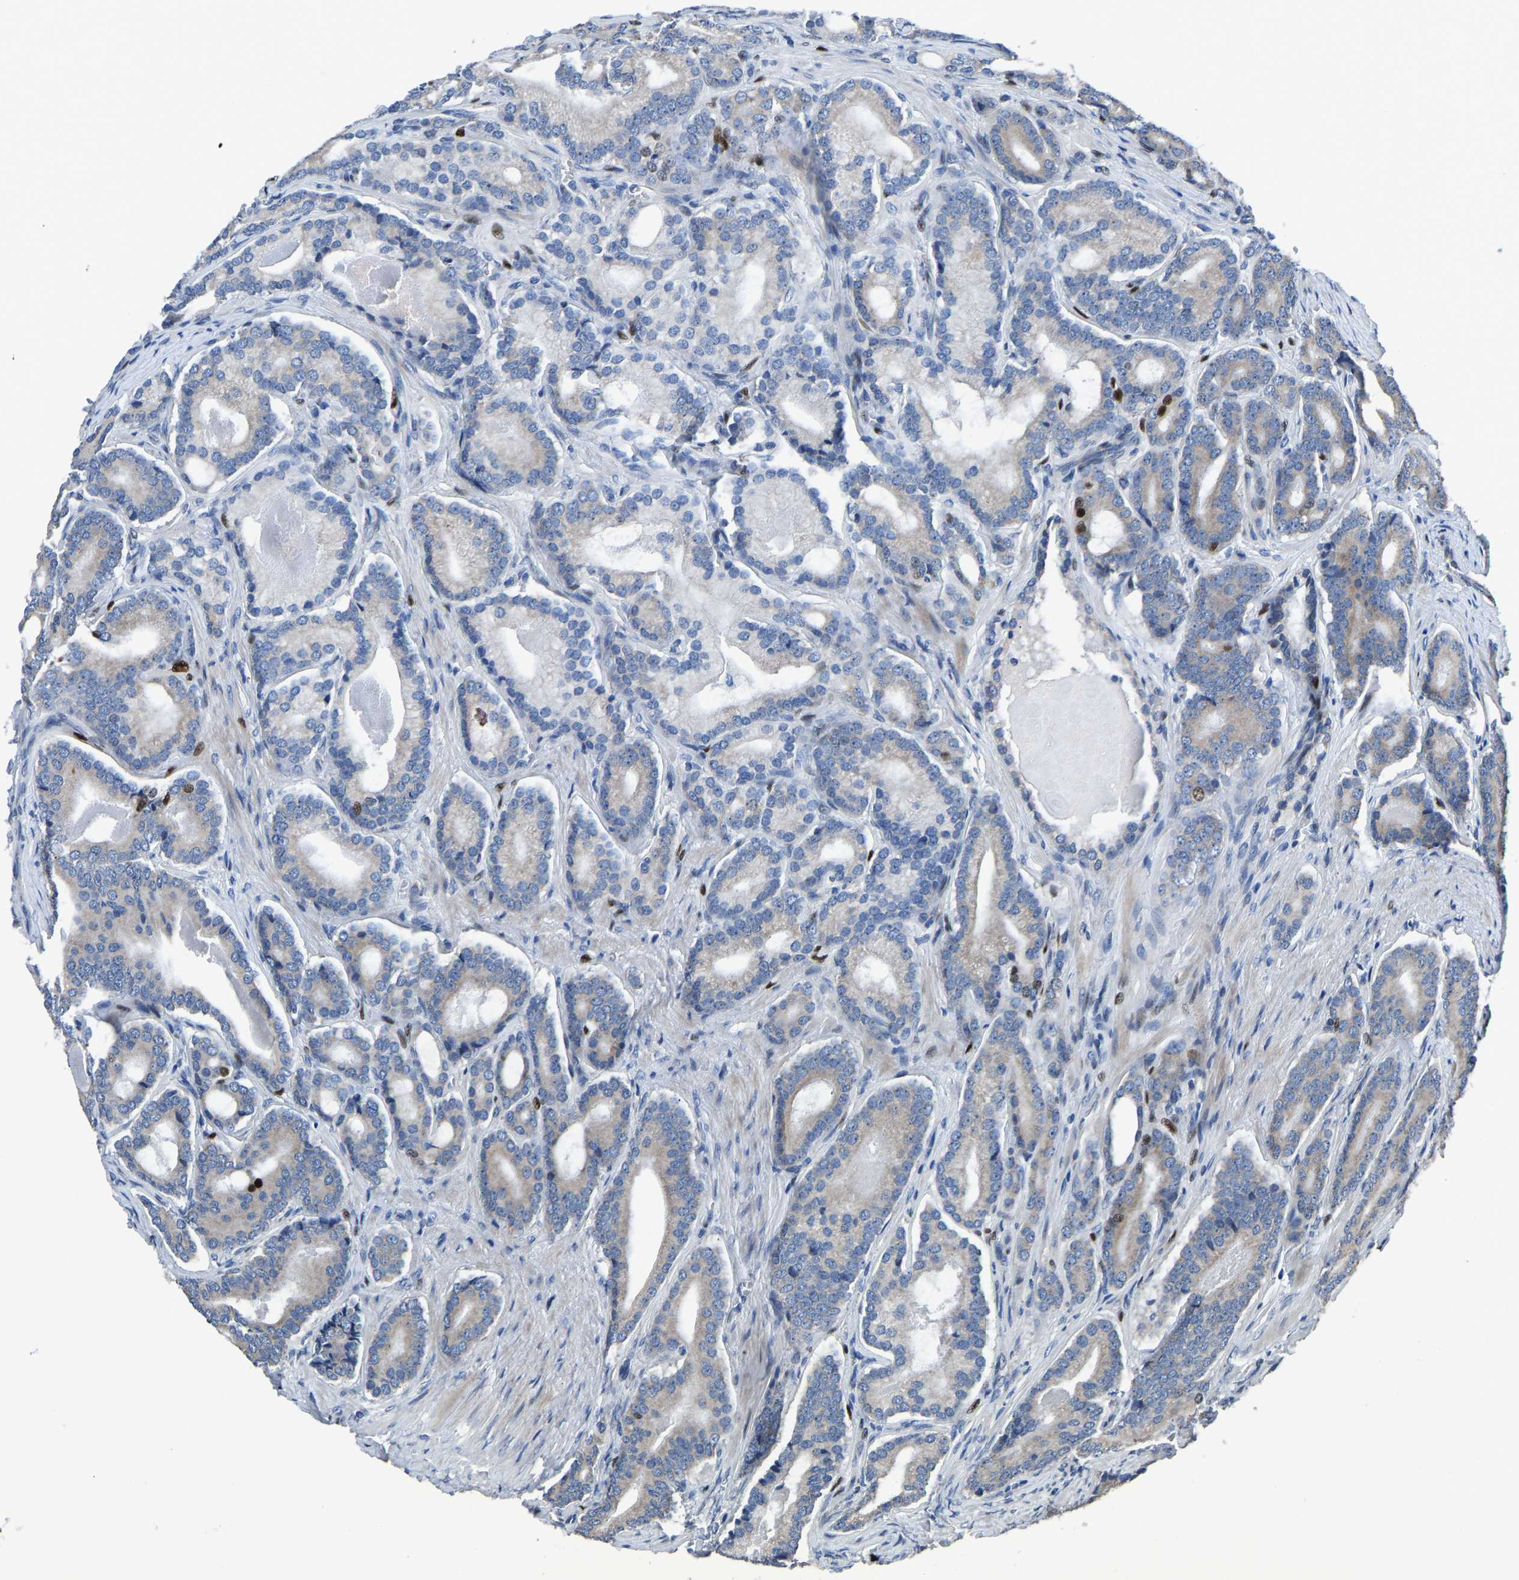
{"staining": {"intensity": "negative", "quantity": "none", "location": "none"}, "tissue": "prostate cancer", "cell_type": "Tumor cells", "image_type": "cancer", "snomed": [{"axis": "morphology", "description": "Adenocarcinoma, High grade"}, {"axis": "topography", "description": "Prostate"}], "caption": "Tumor cells are negative for brown protein staining in prostate cancer (adenocarcinoma (high-grade)).", "gene": "EGR1", "patient": {"sex": "male", "age": 60}}